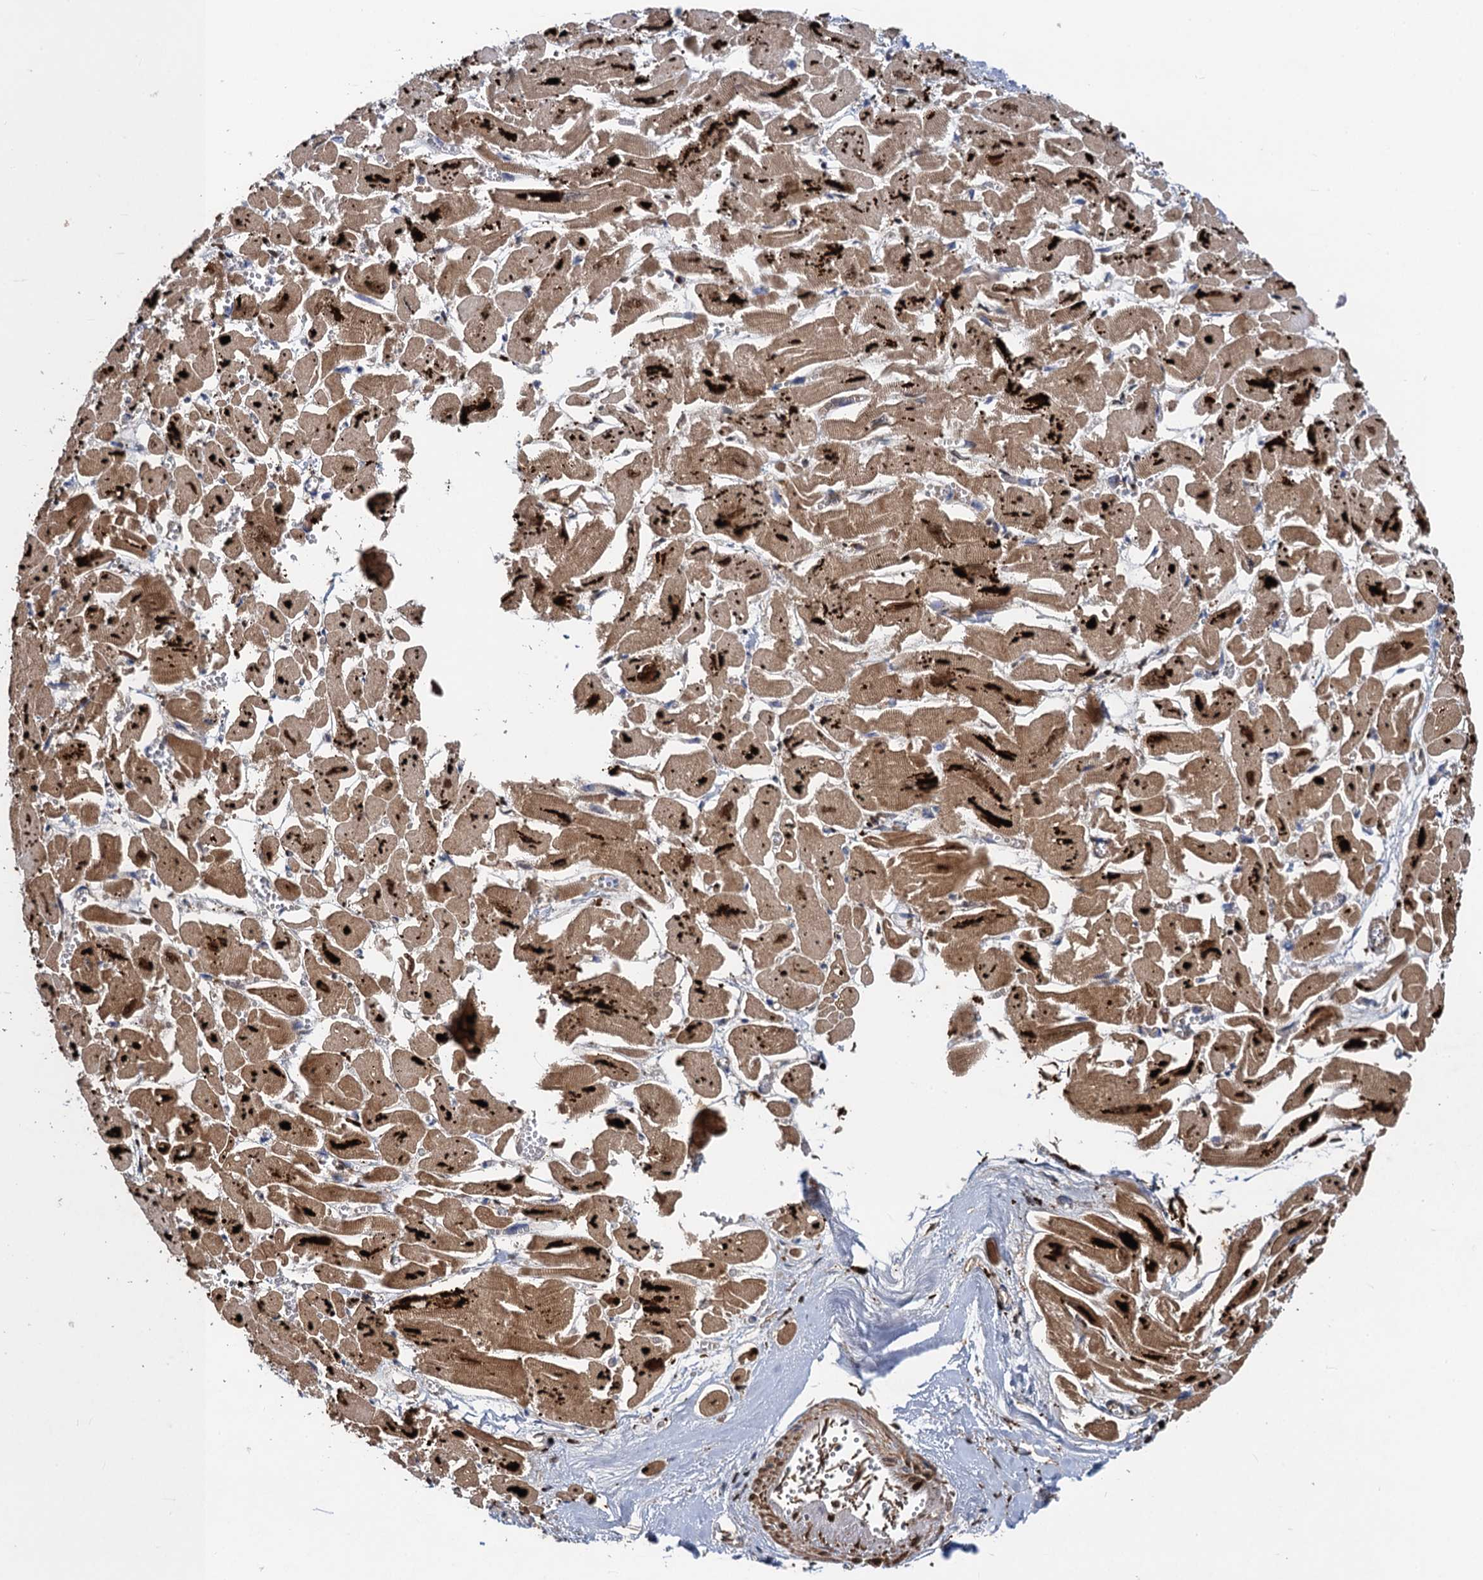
{"staining": {"intensity": "strong", "quantity": ">75%", "location": "cytoplasmic/membranous"}, "tissue": "heart muscle", "cell_type": "Cardiomyocytes", "image_type": "normal", "snomed": [{"axis": "morphology", "description": "Normal tissue, NOS"}, {"axis": "topography", "description": "Heart"}], "caption": "Immunohistochemical staining of benign human heart muscle displays high levels of strong cytoplasmic/membranous expression in about >75% of cardiomyocytes.", "gene": "PJA2", "patient": {"sex": "male", "age": 54}}